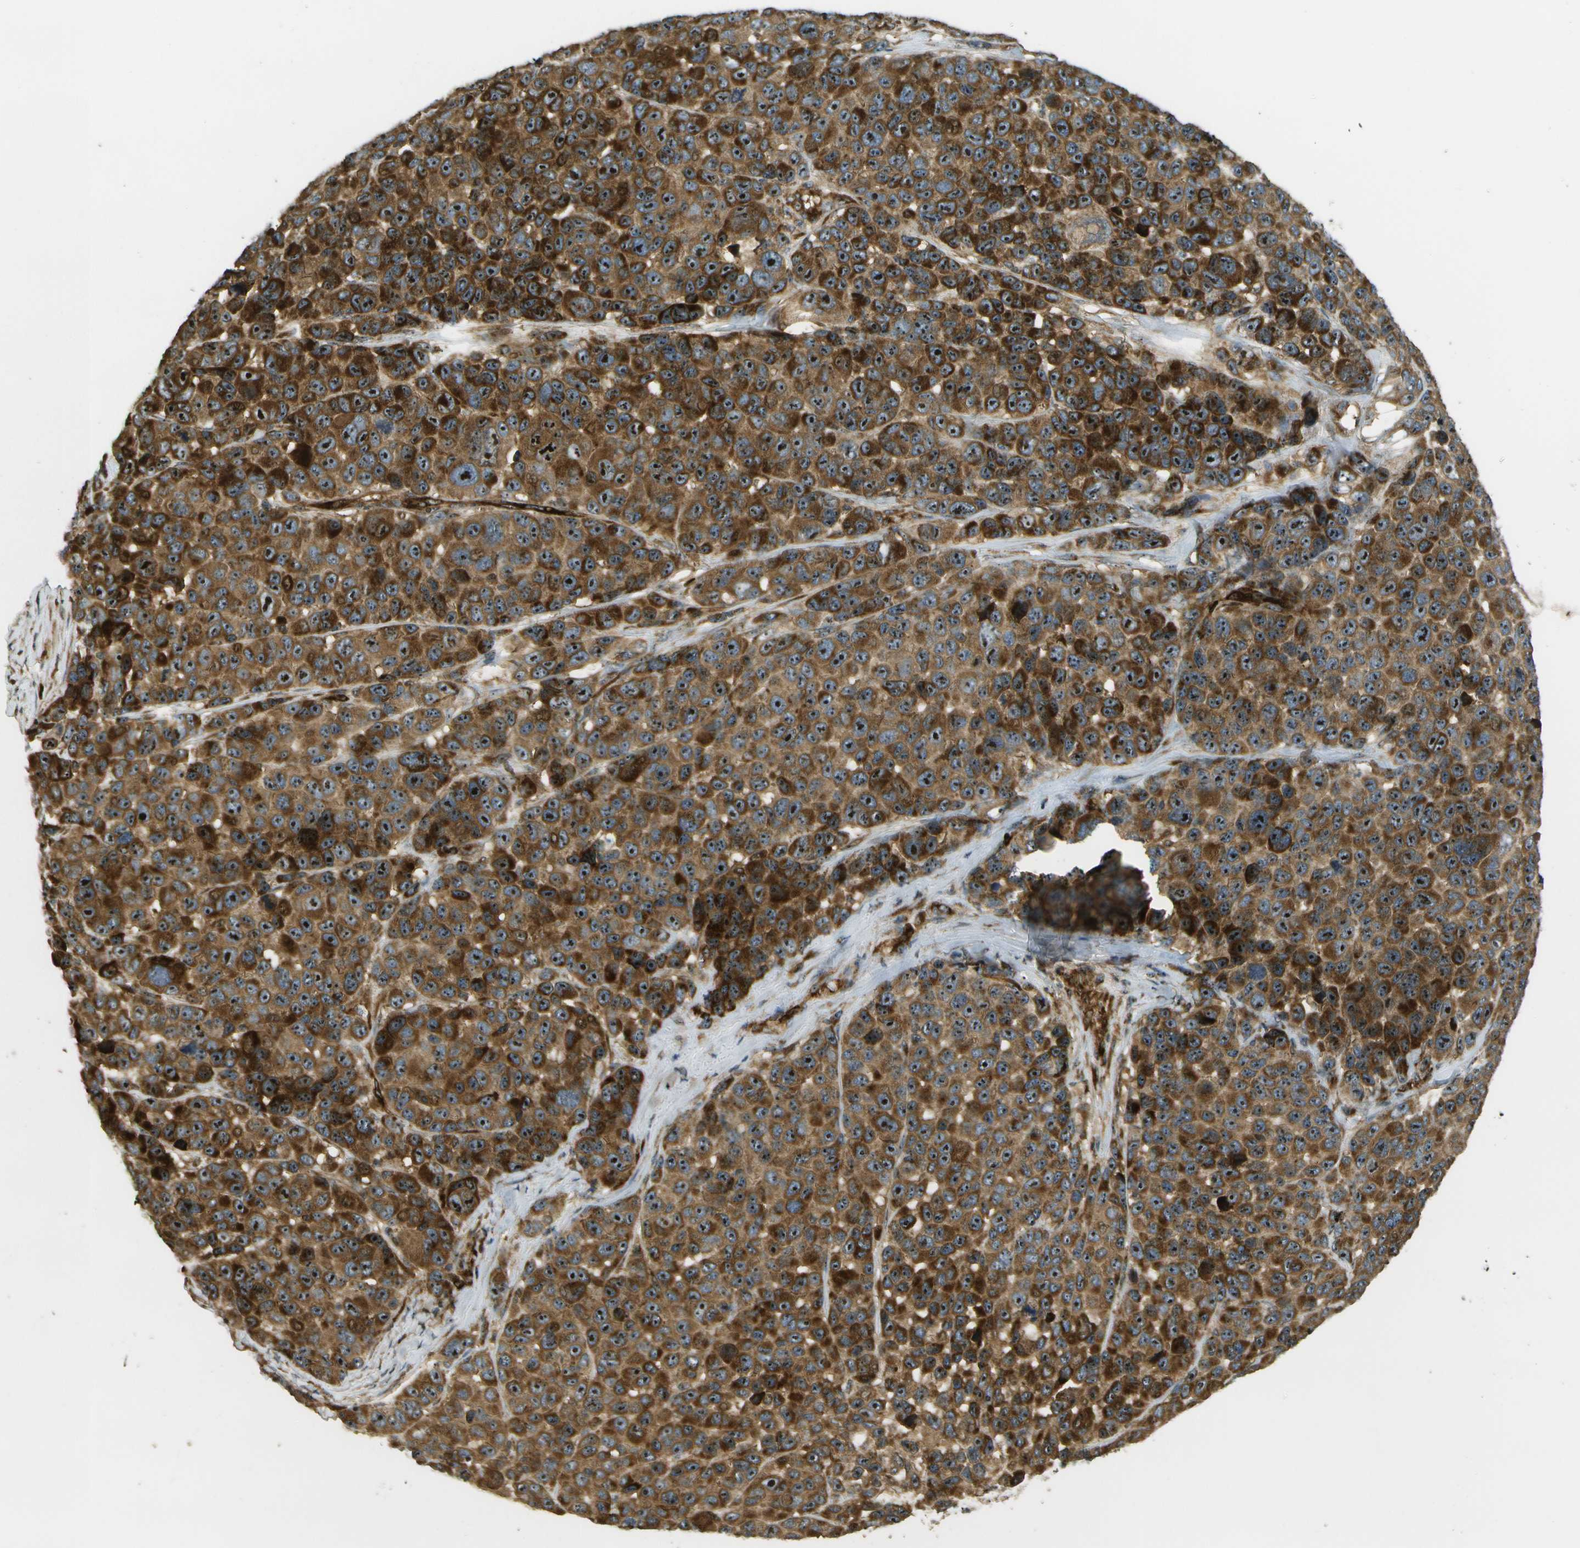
{"staining": {"intensity": "strong", "quantity": ">75%", "location": "cytoplasmic/membranous,nuclear"}, "tissue": "melanoma", "cell_type": "Tumor cells", "image_type": "cancer", "snomed": [{"axis": "morphology", "description": "Malignant melanoma, NOS"}, {"axis": "topography", "description": "Skin"}], "caption": "Immunohistochemistry (IHC) image of neoplastic tissue: human melanoma stained using immunohistochemistry (IHC) demonstrates high levels of strong protein expression localized specifically in the cytoplasmic/membranous and nuclear of tumor cells, appearing as a cytoplasmic/membranous and nuclear brown color.", "gene": "LRP12", "patient": {"sex": "male", "age": 53}}